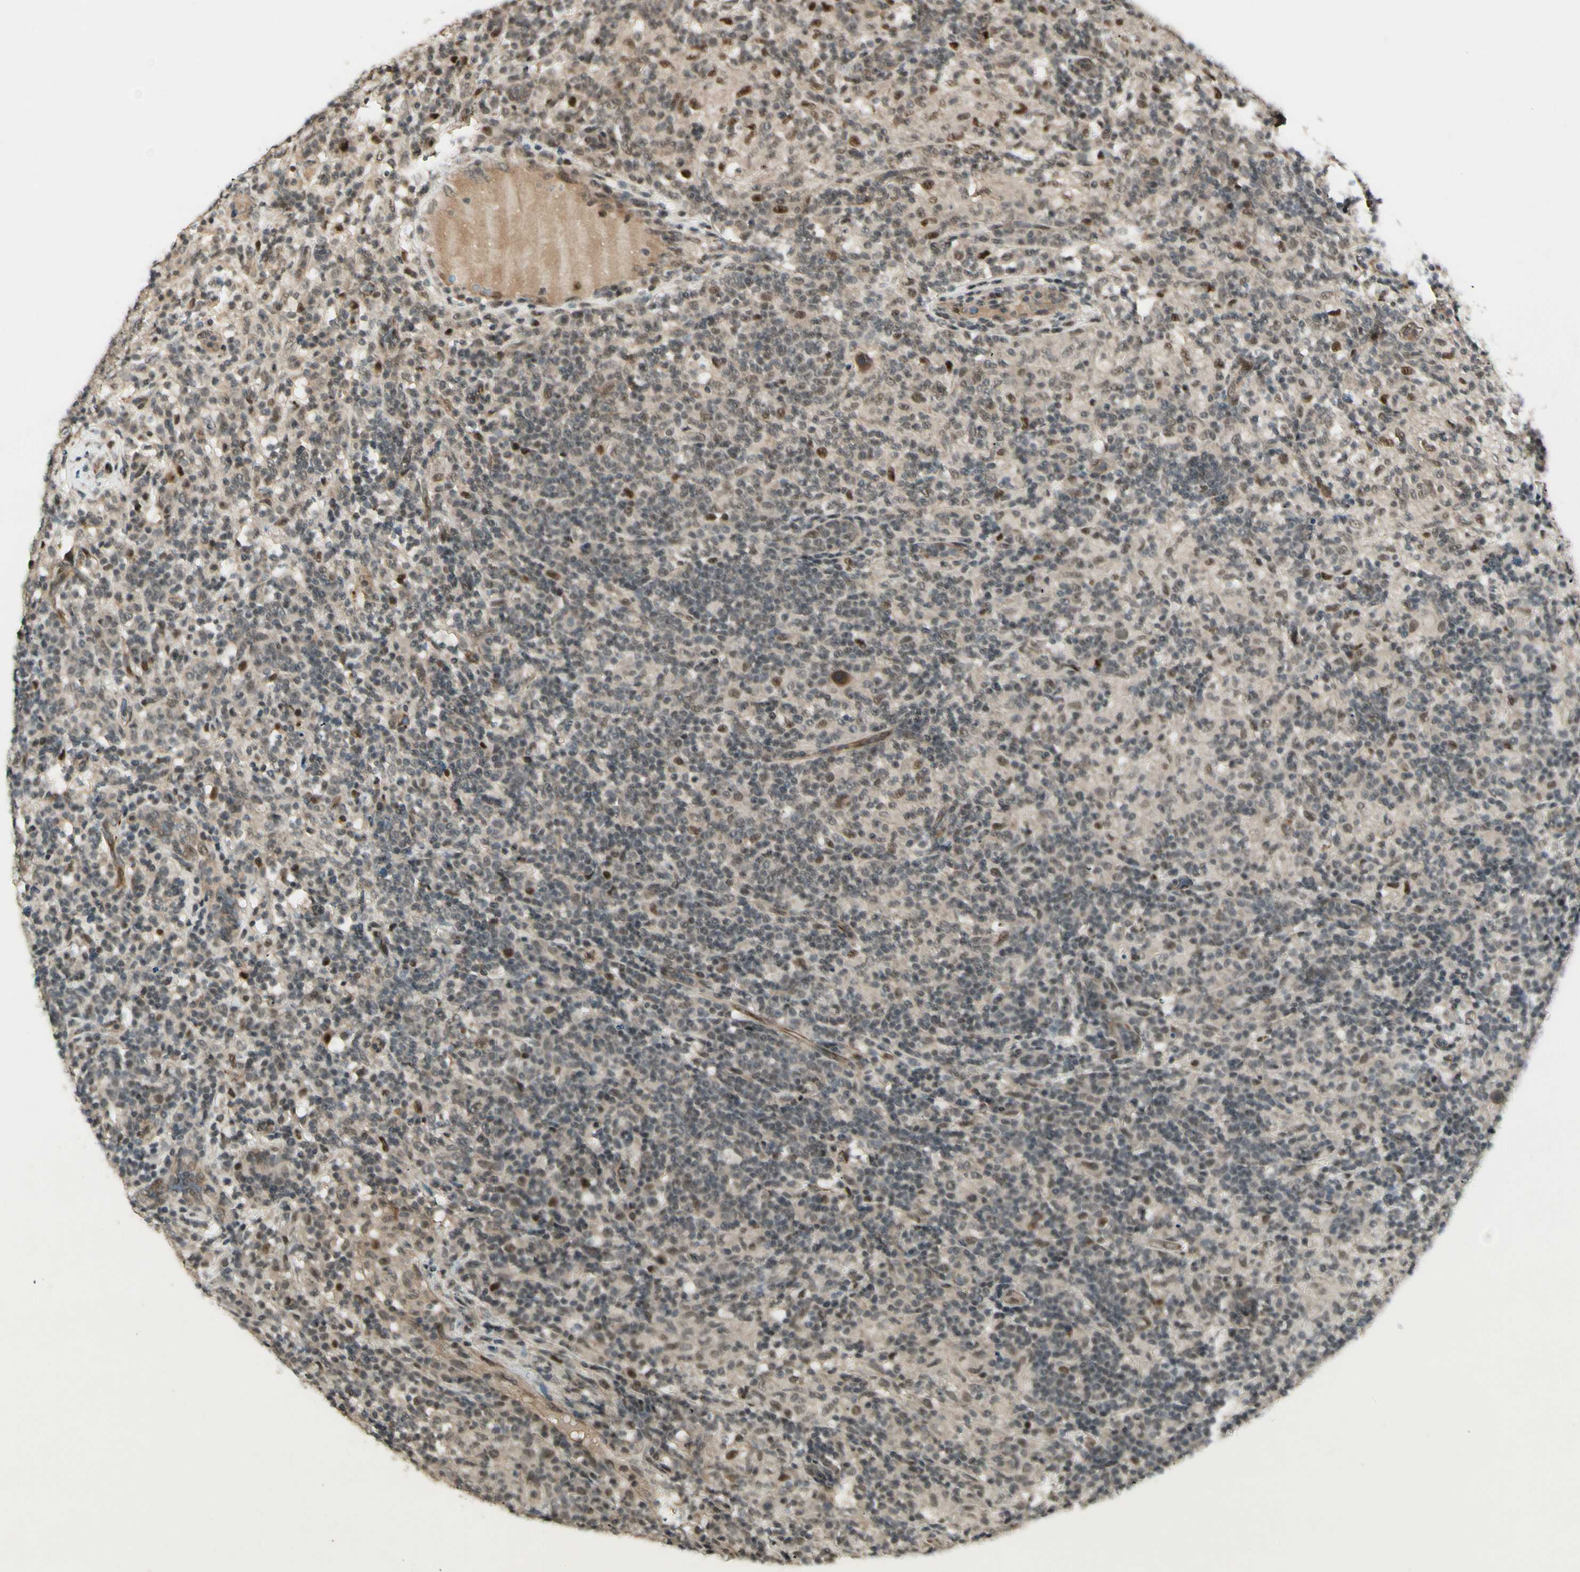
{"staining": {"intensity": "moderate", "quantity": "25%-75%", "location": "cytoplasmic/membranous,nuclear"}, "tissue": "lymphoma", "cell_type": "Tumor cells", "image_type": "cancer", "snomed": [{"axis": "morphology", "description": "Hodgkin's disease, NOS"}, {"axis": "topography", "description": "Lymph node"}], "caption": "Lymphoma was stained to show a protein in brown. There is medium levels of moderate cytoplasmic/membranous and nuclear staining in about 25%-75% of tumor cells. The staining is performed using DAB brown chromogen to label protein expression. The nuclei are counter-stained blue using hematoxylin.", "gene": "CDK11A", "patient": {"sex": "male", "age": 70}}